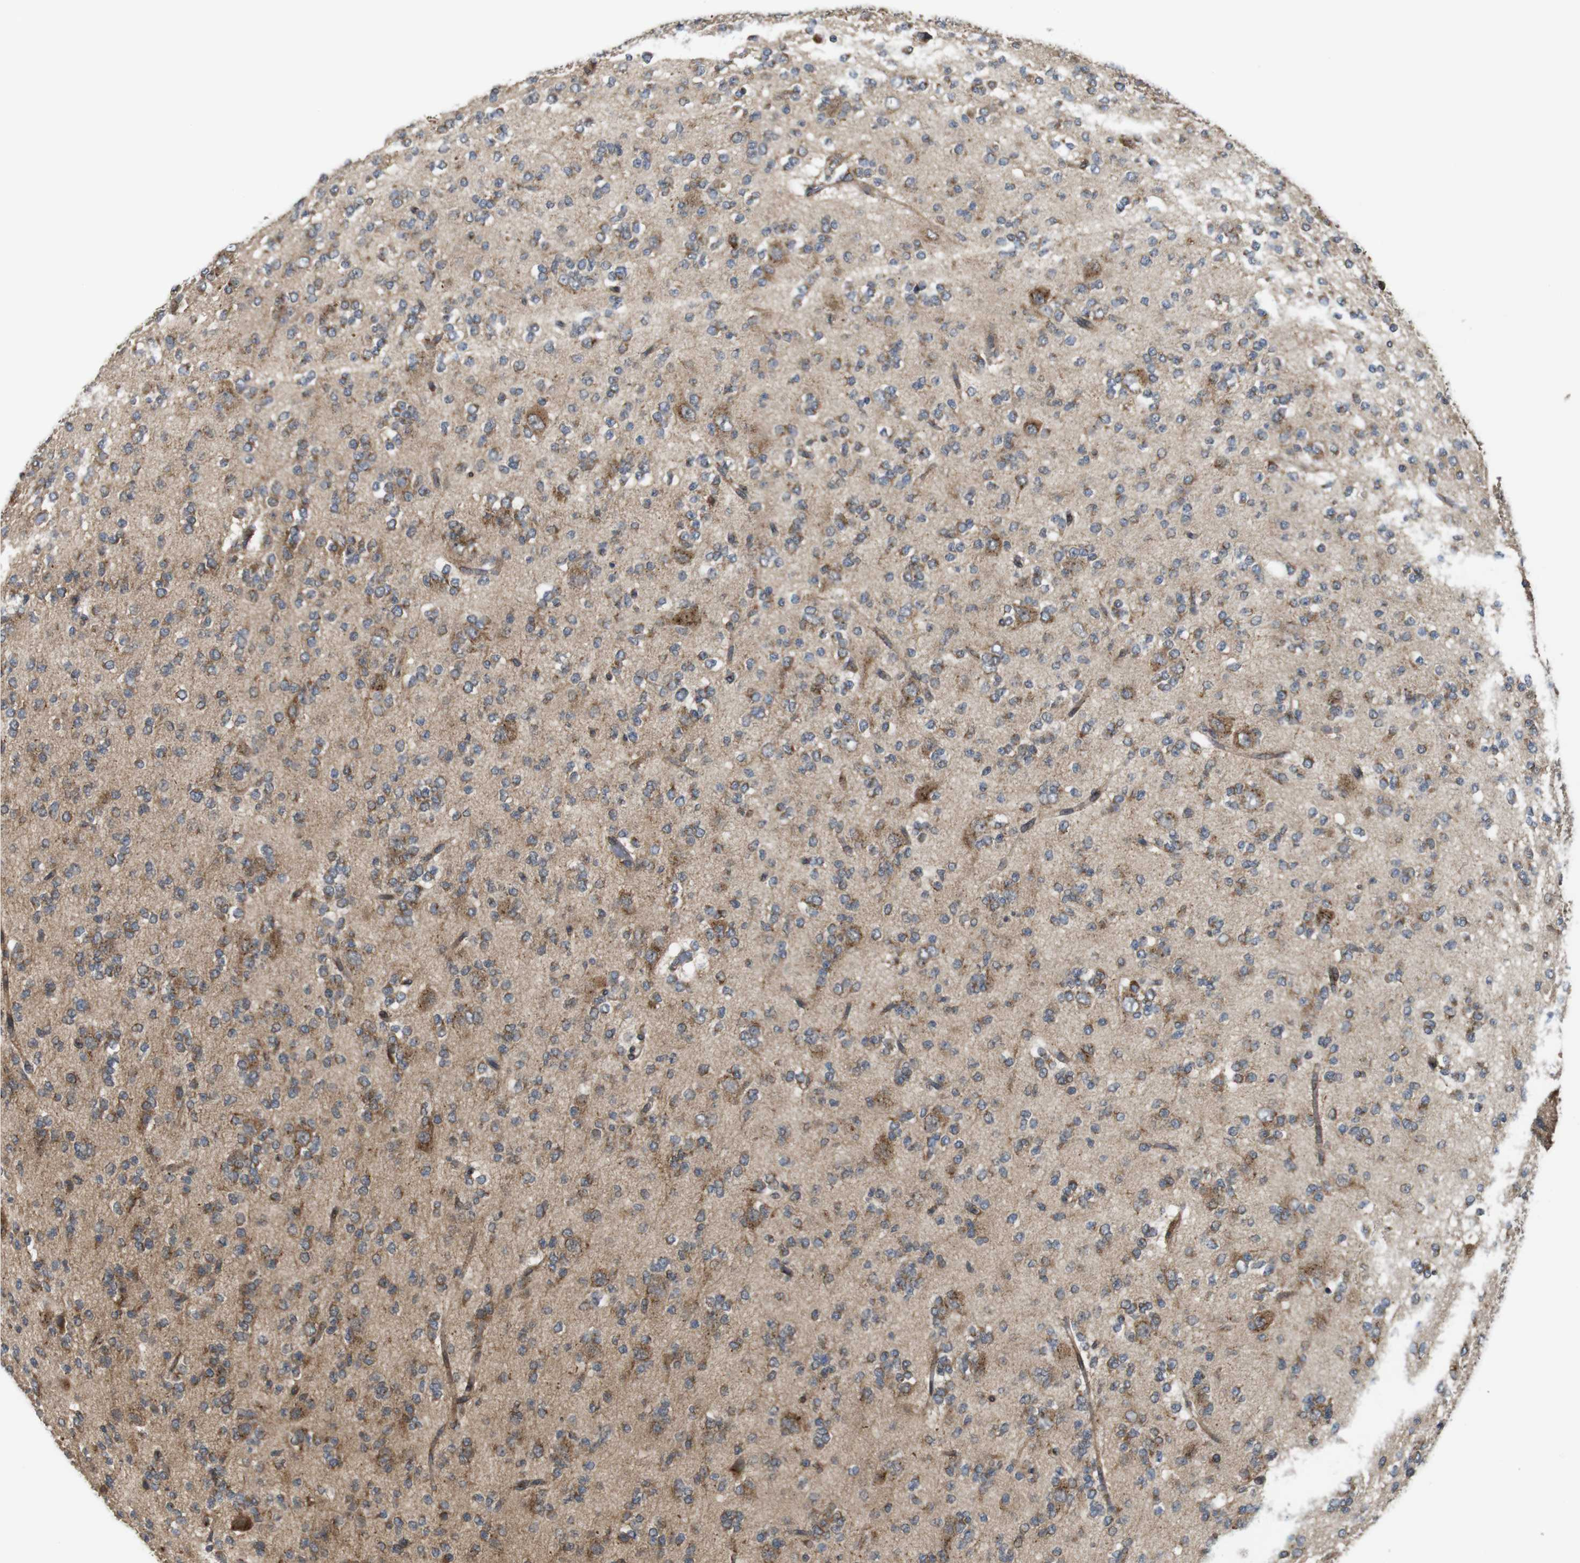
{"staining": {"intensity": "moderate", "quantity": "25%-75%", "location": "cytoplasmic/membranous"}, "tissue": "glioma", "cell_type": "Tumor cells", "image_type": "cancer", "snomed": [{"axis": "morphology", "description": "Glioma, malignant, Low grade"}, {"axis": "topography", "description": "Brain"}], "caption": "The image displays staining of malignant glioma (low-grade), revealing moderate cytoplasmic/membranous protein expression (brown color) within tumor cells.", "gene": "EFCAB14", "patient": {"sex": "male", "age": 38}}